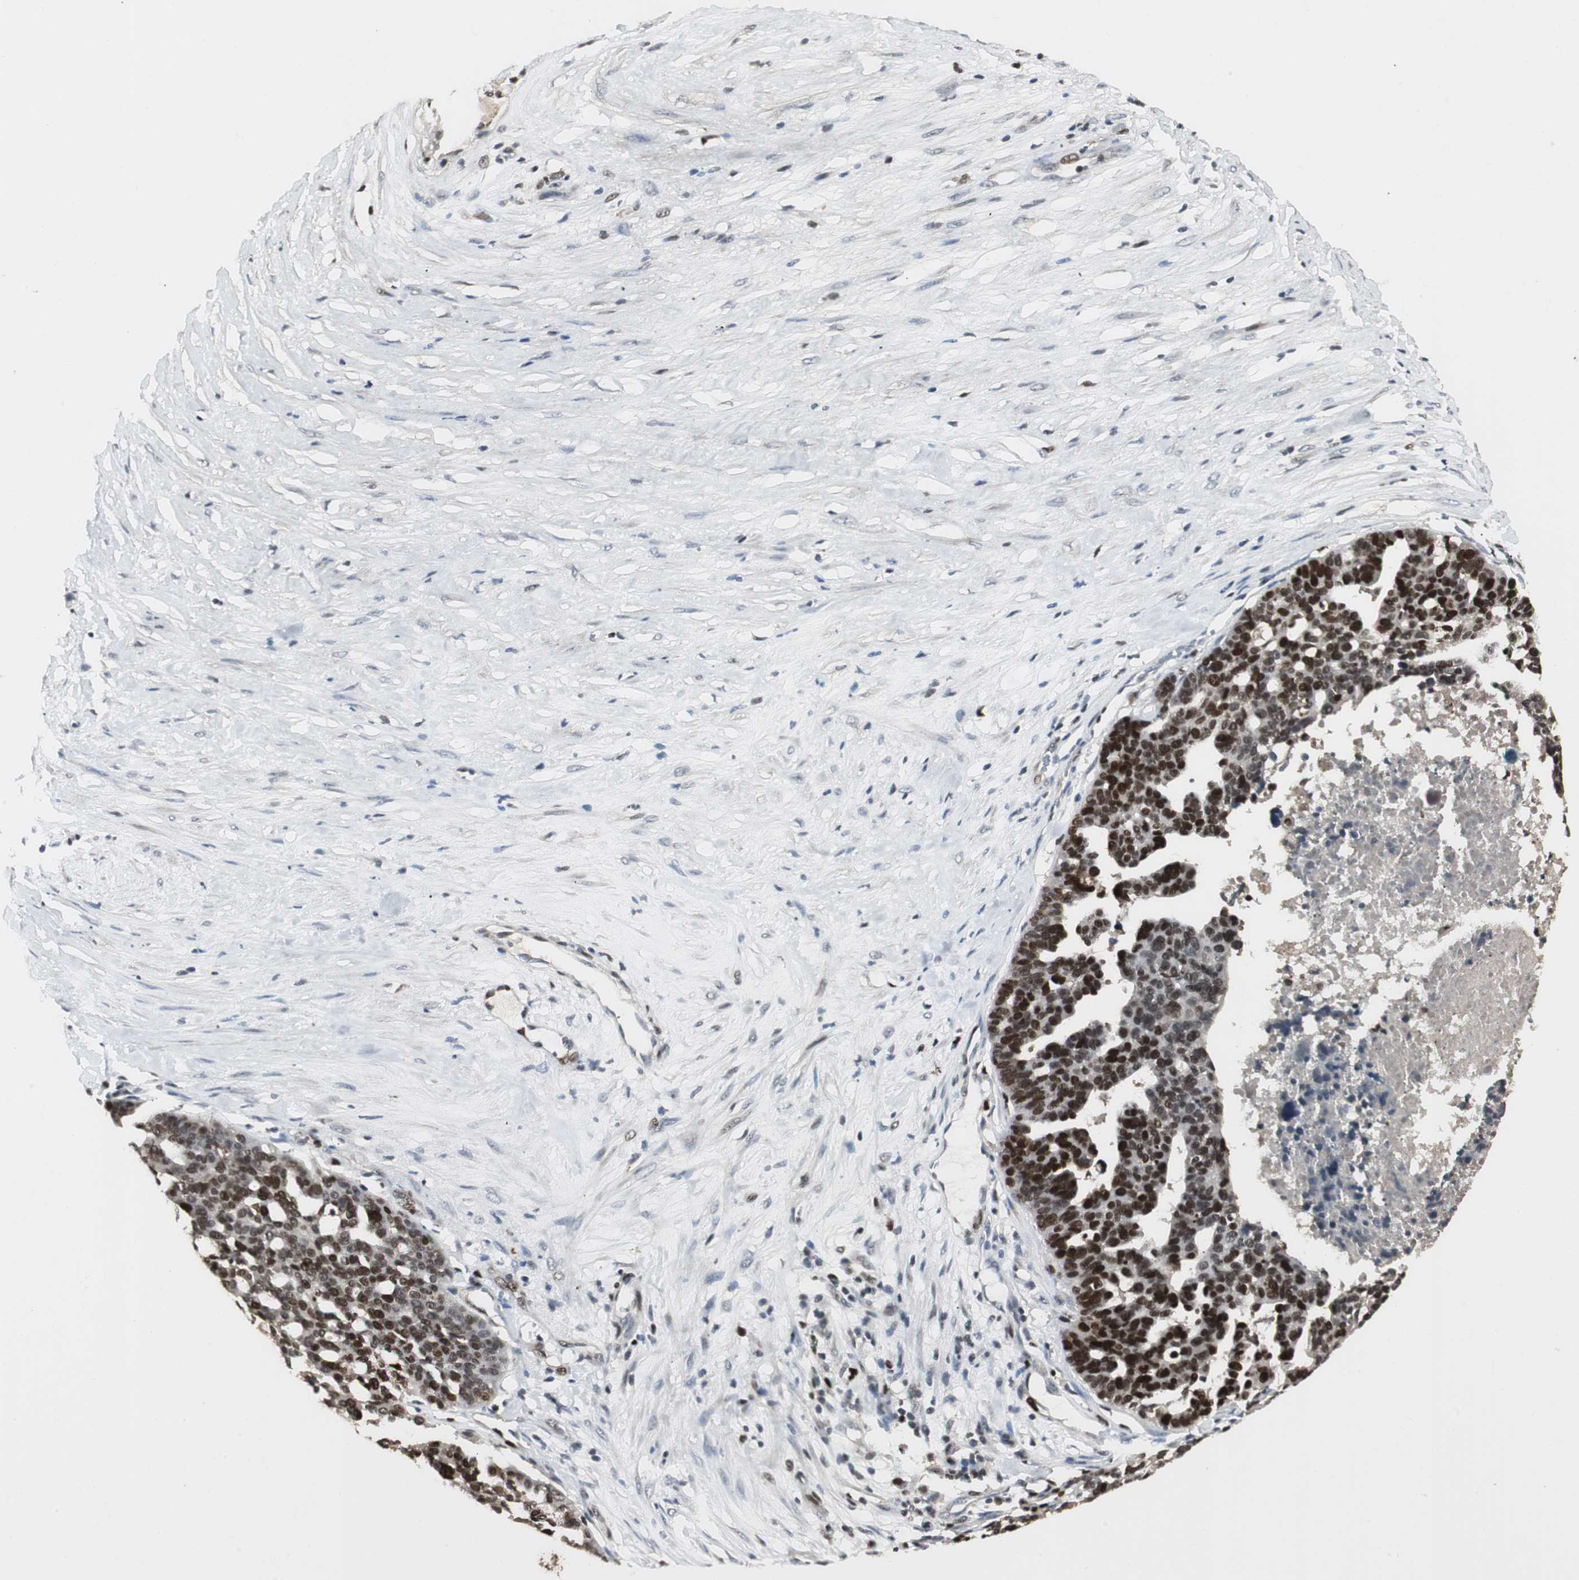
{"staining": {"intensity": "strong", "quantity": ">75%", "location": "nuclear"}, "tissue": "ovarian cancer", "cell_type": "Tumor cells", "image_type": "cancer", "snomed": [{"axis": "morphology", "description": "Cystadenocarcinoma, serous, NOS"}, {"axis": "topography", "description": "Ovary"}], "caption": "Immunohistochemistry of human ovarian cancer shows high levels of strong nuclear staining in about >75% of tumor cells. (DAB = brown stain, brightfield microscopy at high magnification).", "gene": "FEN1", "patient": {"sex": "female", "age": 59}}